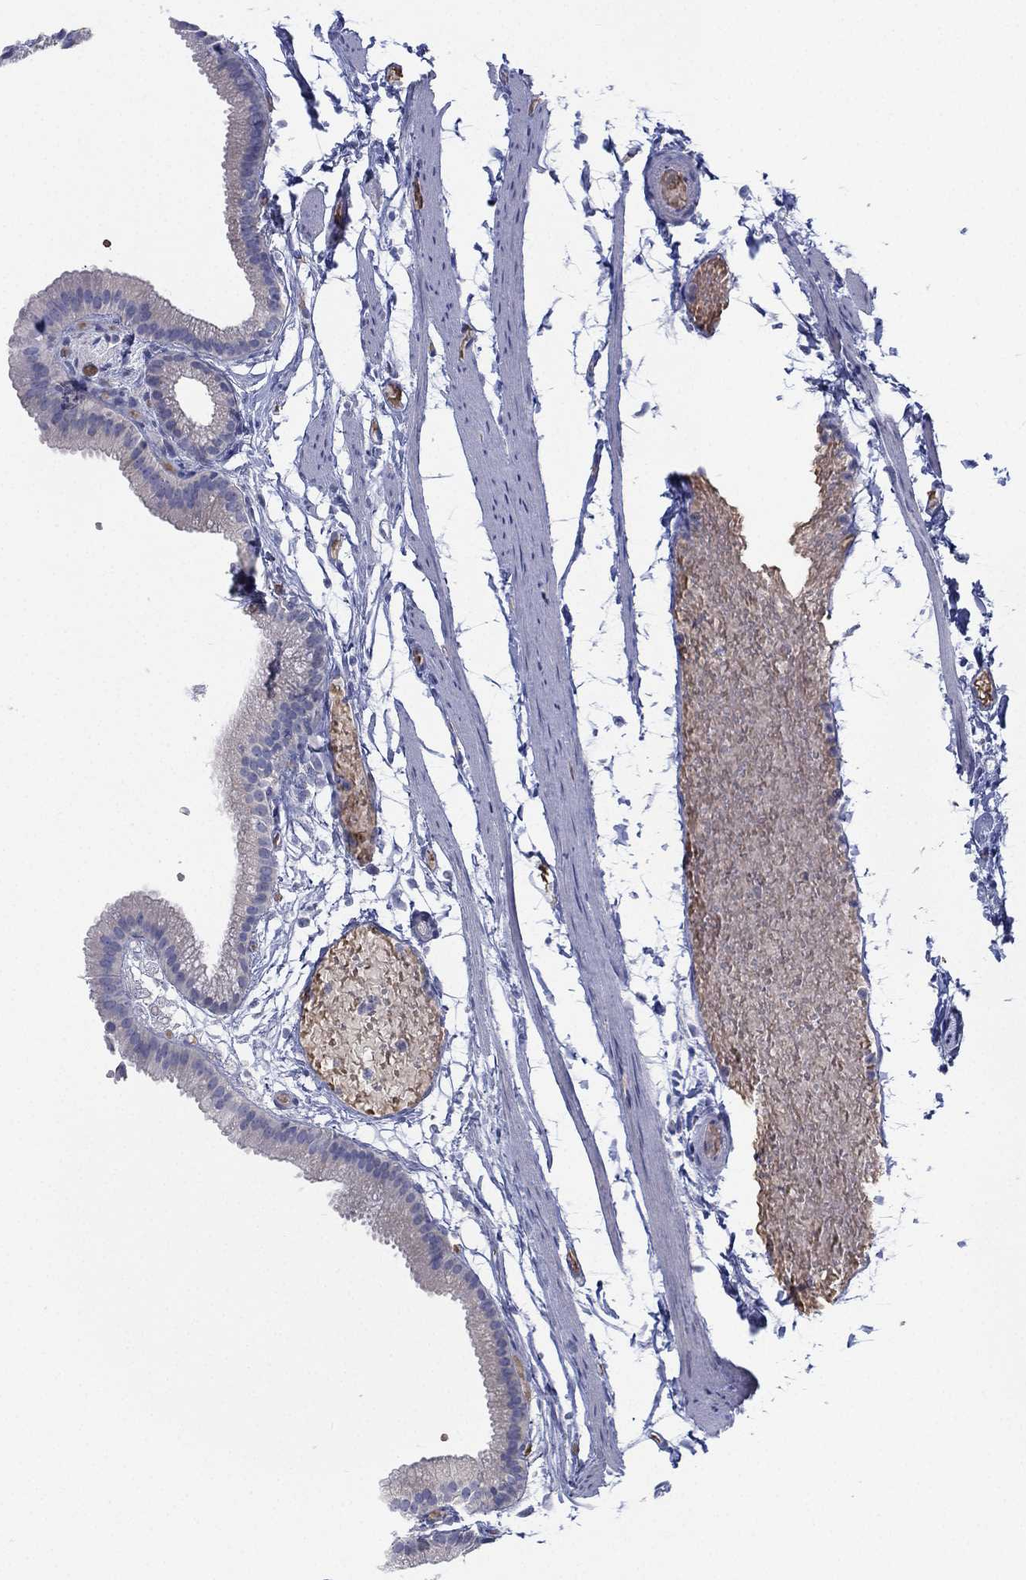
{"staining": {"intensity": "negative", "quantity": "none", "location": "none"}, "tissue": "gallbladder", "cell_type": "Glandular cells", "image_type": "normal", "snomed": [{"axis": "morphology", "description": "Normal tissue, NOS"}, {"axis": "topography", "description": "Gallbladder"}], "caption": "The immunohistochemistry image has no significant positivity in glandular cells of gallbladder. The staining is performed using DAB (3,3'-diaminobenzidine) brown chromogen with nuclei counter-stained in using hematoxylin.", "gene": "CYP2D6", "patient": {"sex": "female", "age": 45}}